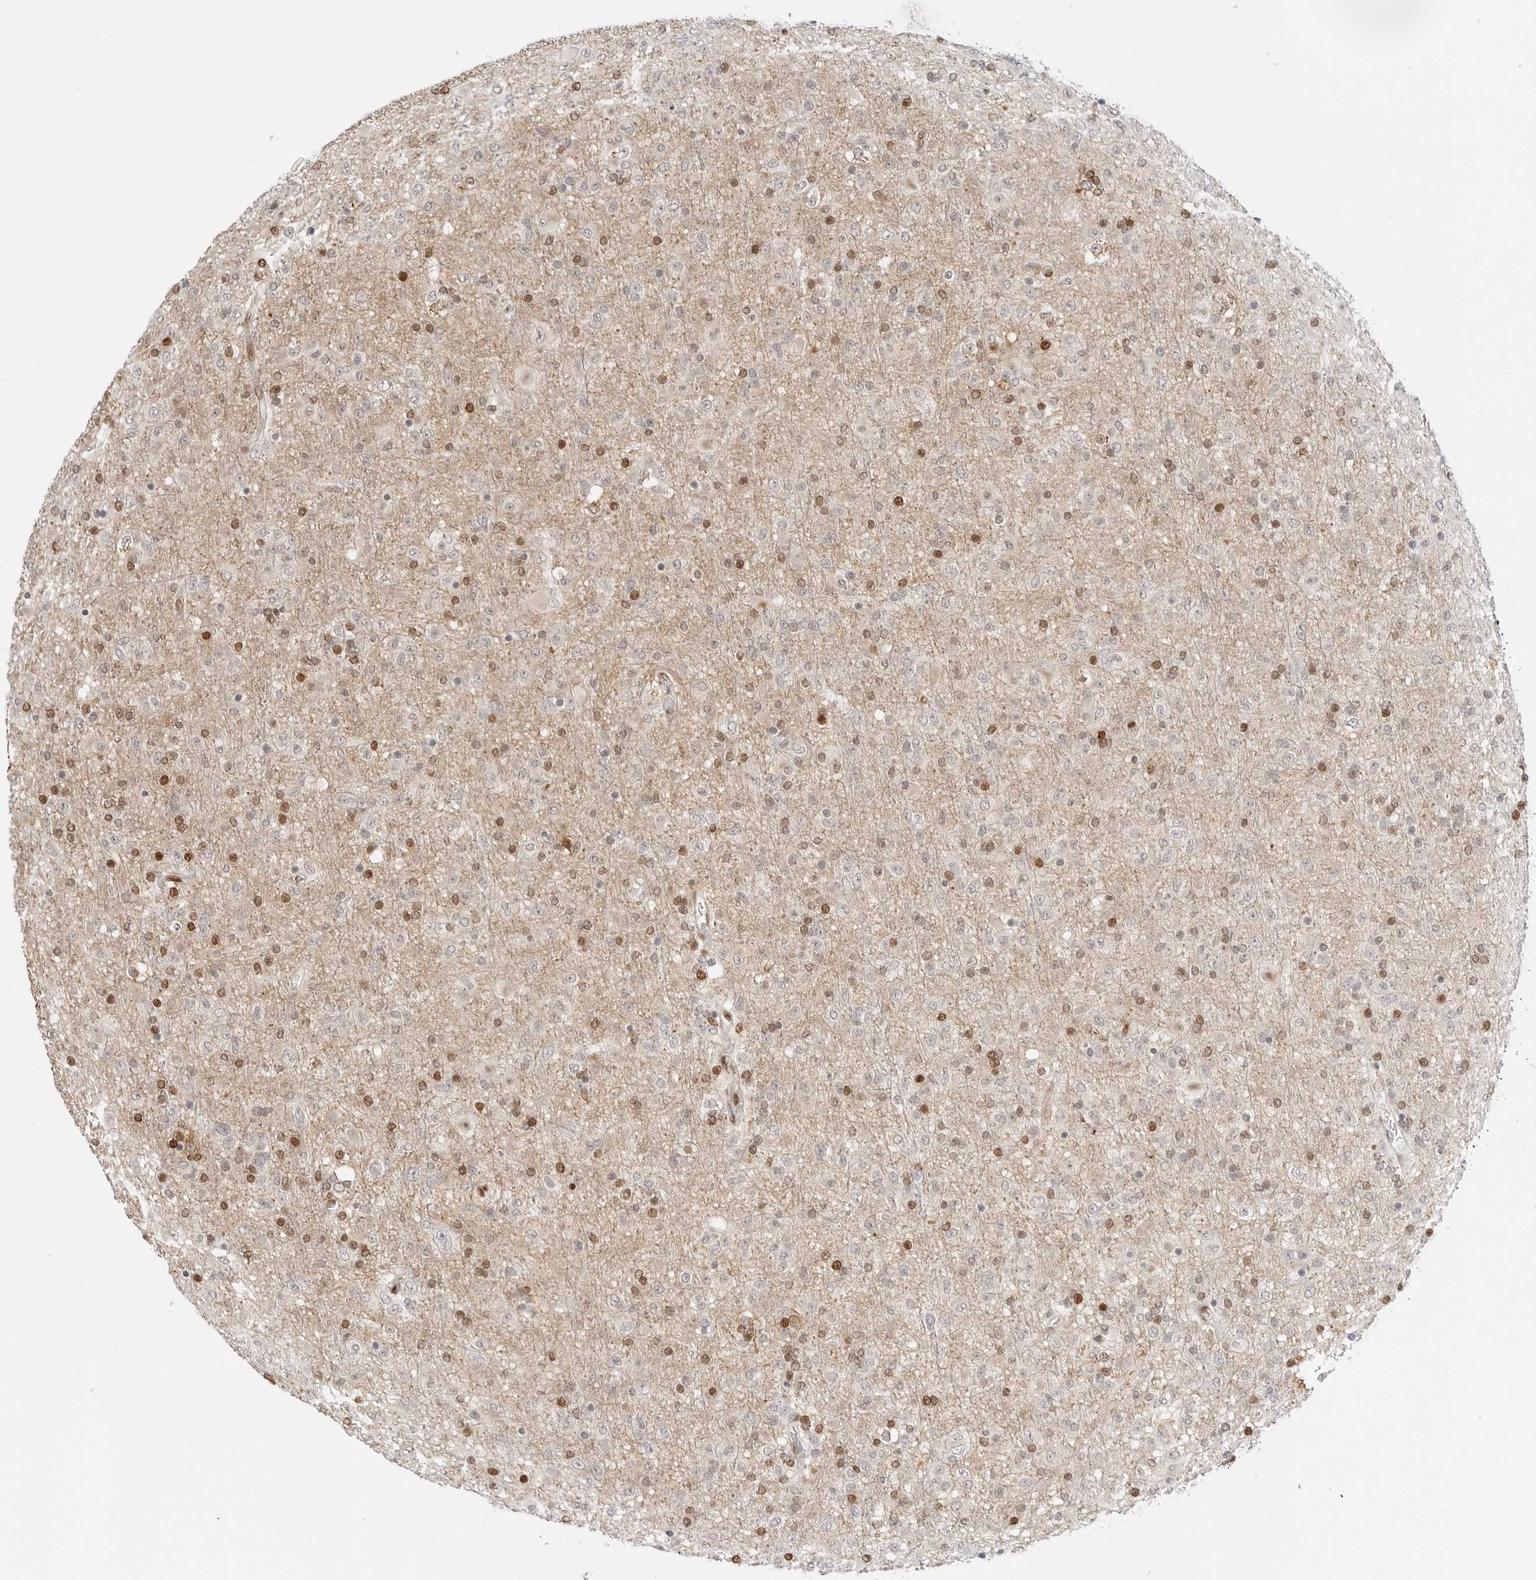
{"staining": {"intensity": "moderate", "quantity": "<25%", "location": "nuclear"}, "tissue": "glioma", "cell_type": "Tumor cells", "image_type": "cancer", "snomed": [{"axis": "morphology", "description": "Glioma, malignant, Low grade"}, {"axis": "topography", "description": "Brain"}], "caption": "Human glioma stained with a protein marker shows moderate staining in tumor cells.", "gene": "SPIDR", "patient": {"sex": "male", "age": 65}}